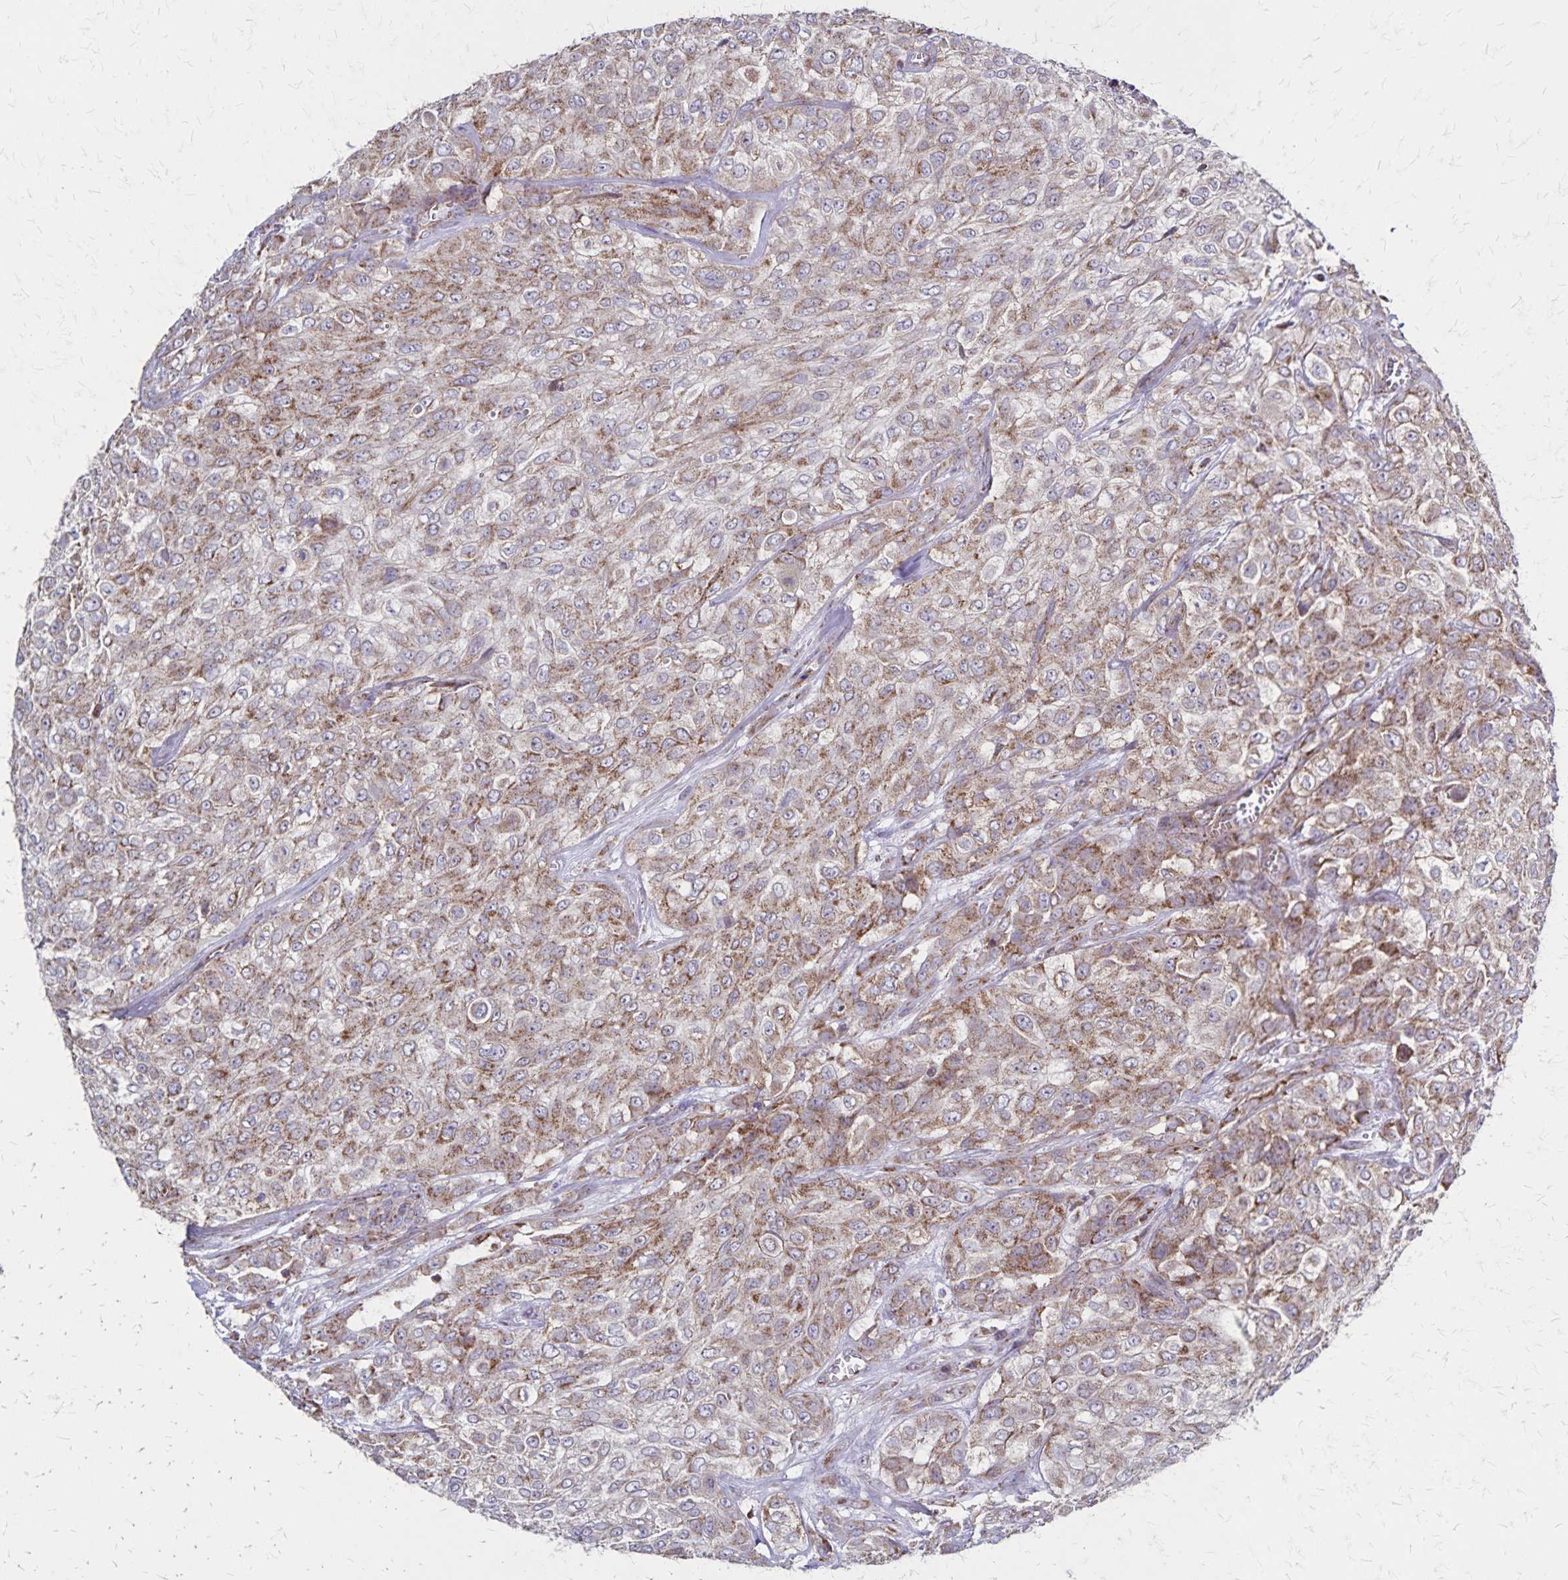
{"staining": {"intensity": "weak", "quantity": ">75%", "location": "cytoplasmic/membranous"}, "tissue": "urothelial cancer", "cell_type": "Tumor cells", "image_type": "cancer", "snomed": [{"axis": "morphology", "description": "Urothelial carcinoma, High grade"}, {"axis": "topography", "description": "Urinary bladder"}], "caption": "A brown stain highlights weak cytoplasmic/membranous staining of a protein in urothelial cancer tumor cells. Immunohistochemistry (ihc) stains the protein of interest in brown and the nuclei are stained blue.", "gene": "NFS1", "patient": {"sex": "male", "age": 57}}